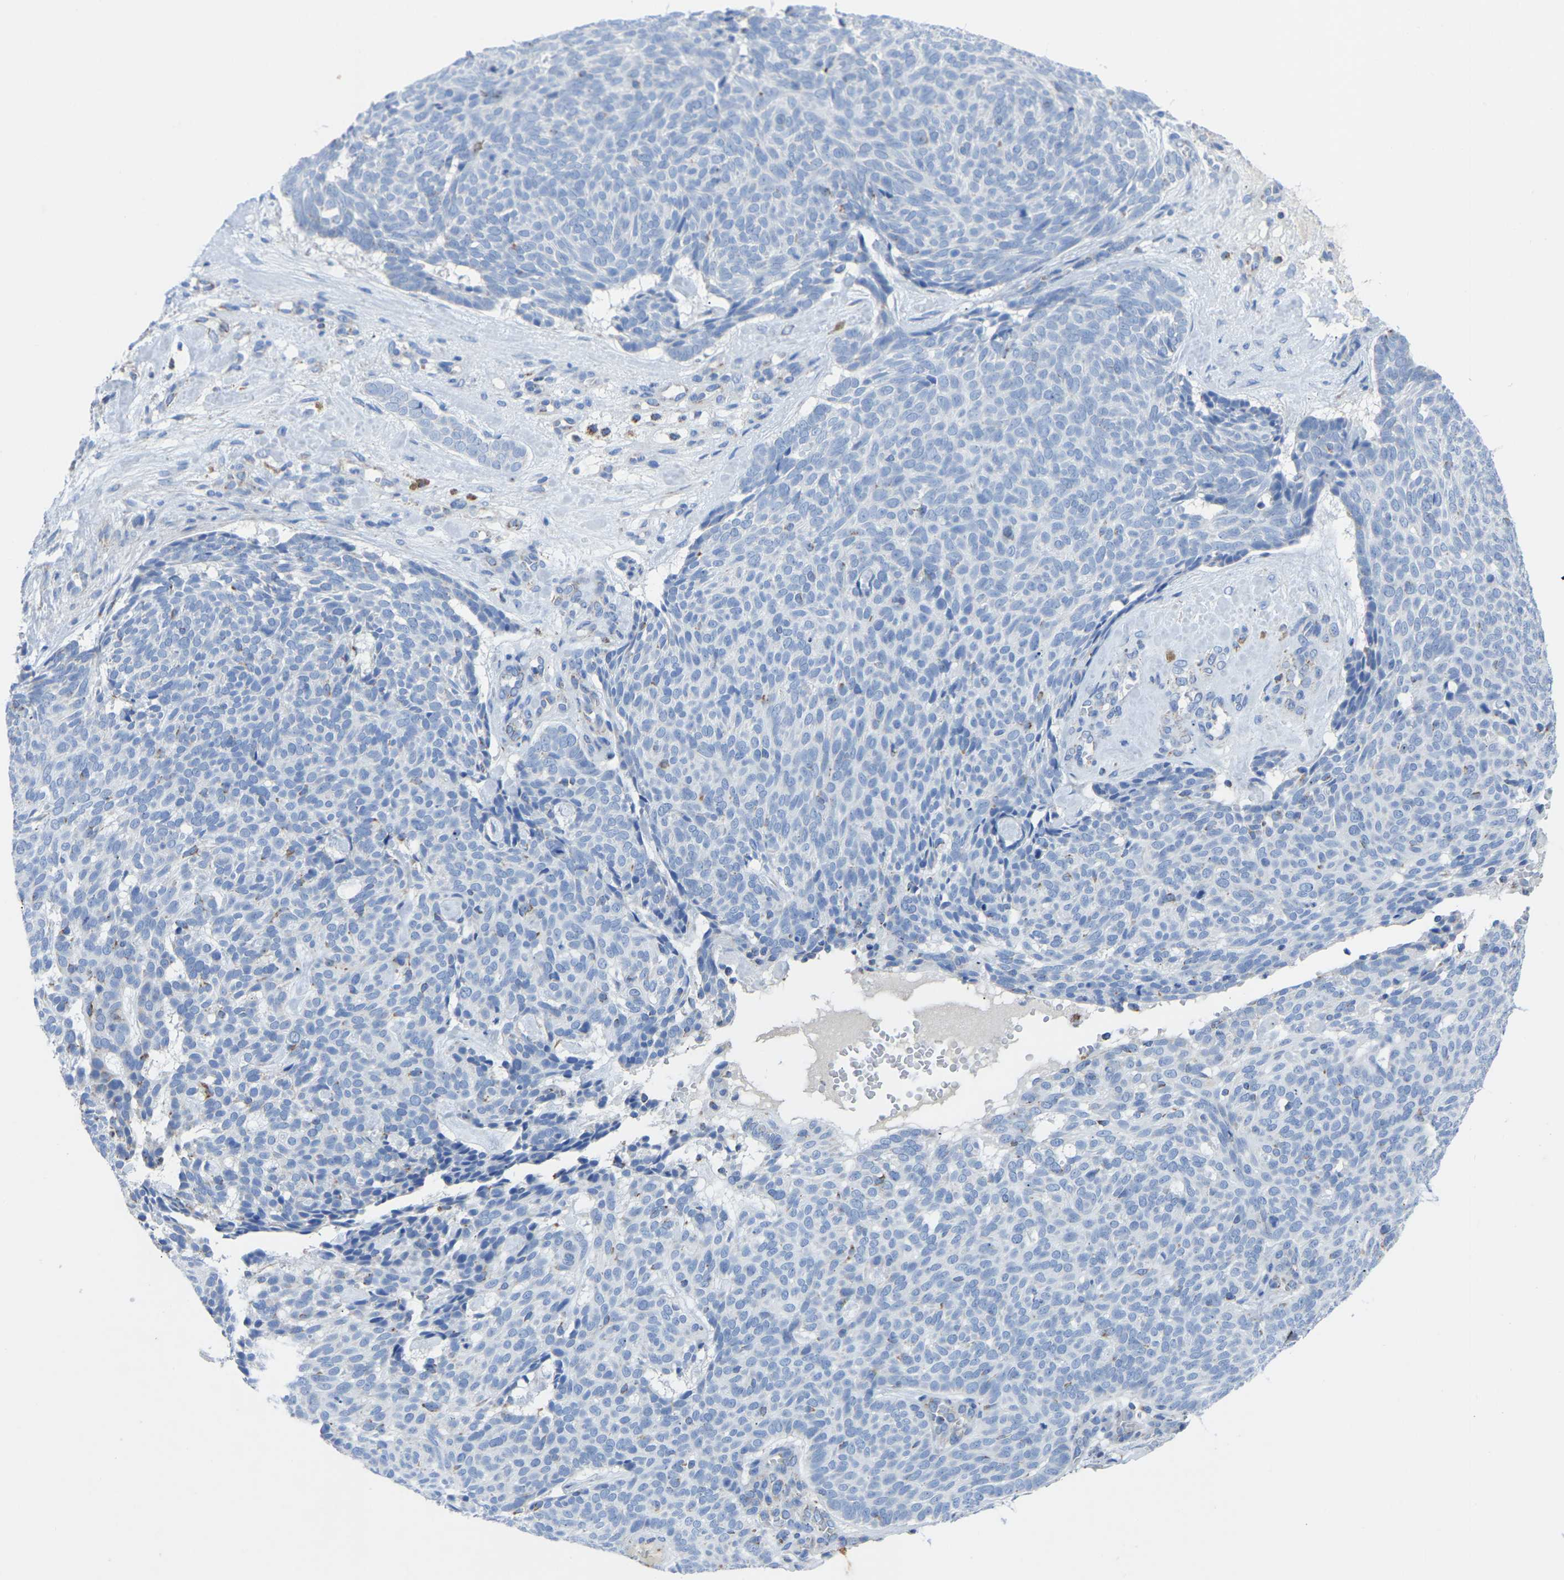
{"staining": {"intensity": "negative", "quantity": "none", "location": "none"}, "tissue": "skin cancer", "cell_type": "Tumor cells", "image_type": "cancer", "snomed": [{"axis": "morphology", "description": "Basal cell carcinoma"}, {"axis": "topography", "description": "Skin"}], "caption": "Histopathology image shows no significant protein positivity in tumor cells of basal cell carcinoma (skin). Brightfield microscopy of immunohistochemistry stained with DAB (brown) and hematoxylin (blue), captured at high magnification.", "gene": "ETFA", "patient": {"sex": "male", "age": 61}}